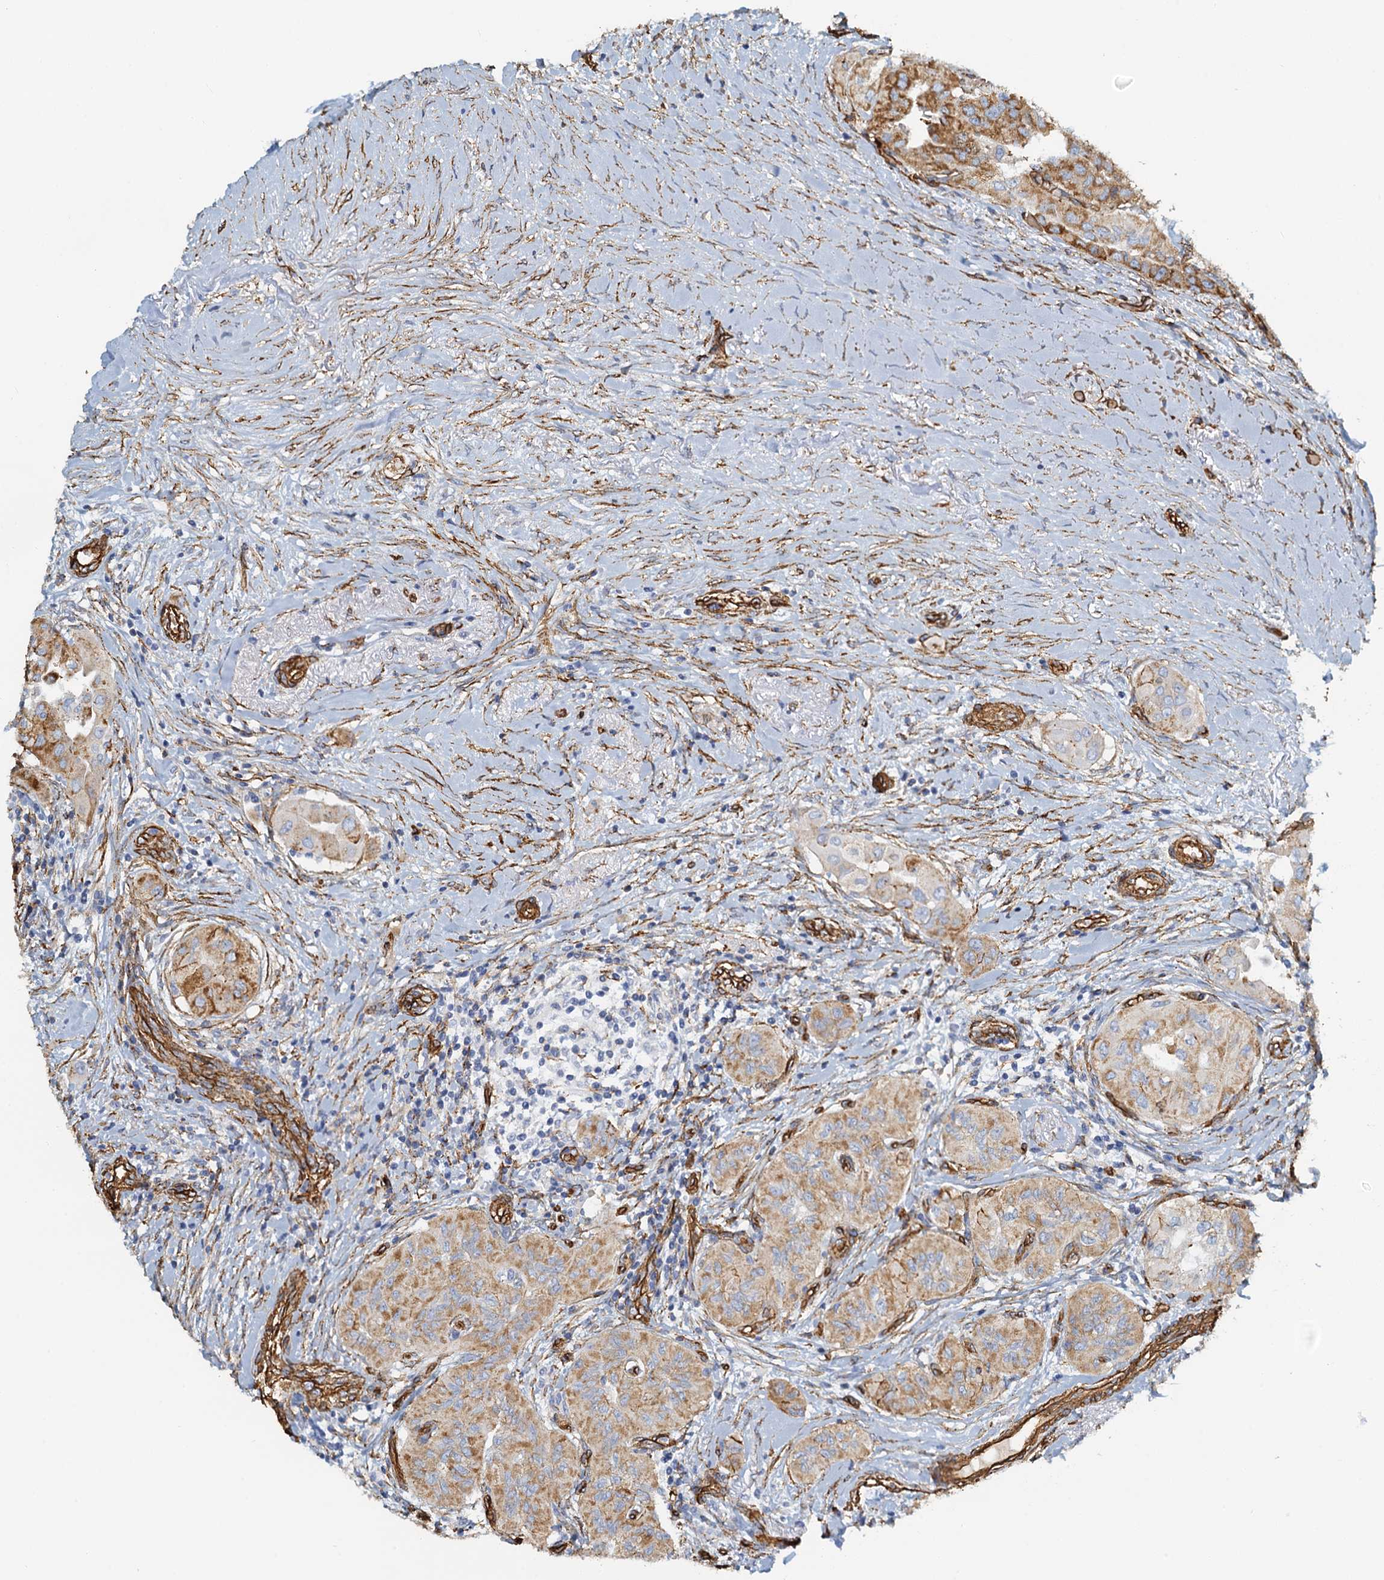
{"staining": {"intensity": "moderate", "quantity": ">75%", "location": "cytoplasmic/membranous"}, "tissue": "thyroid cancer", "cell_type": "Tumor cells", "image_type": "cancer", "snomed": [{"axis": "morphology", "description": "Papillary adenocarcinoma, NOS"}, {"axis": "topography", "description": "Thyroid gland"}], "caption": "Human thyroid cancer stained with a brown dye exhibits moderate cytoplasmic/membranous positive staining in approximately >75% of tumor cells.", "gene": "DGKG", "patient": {"sex": "female", "age": 59}}